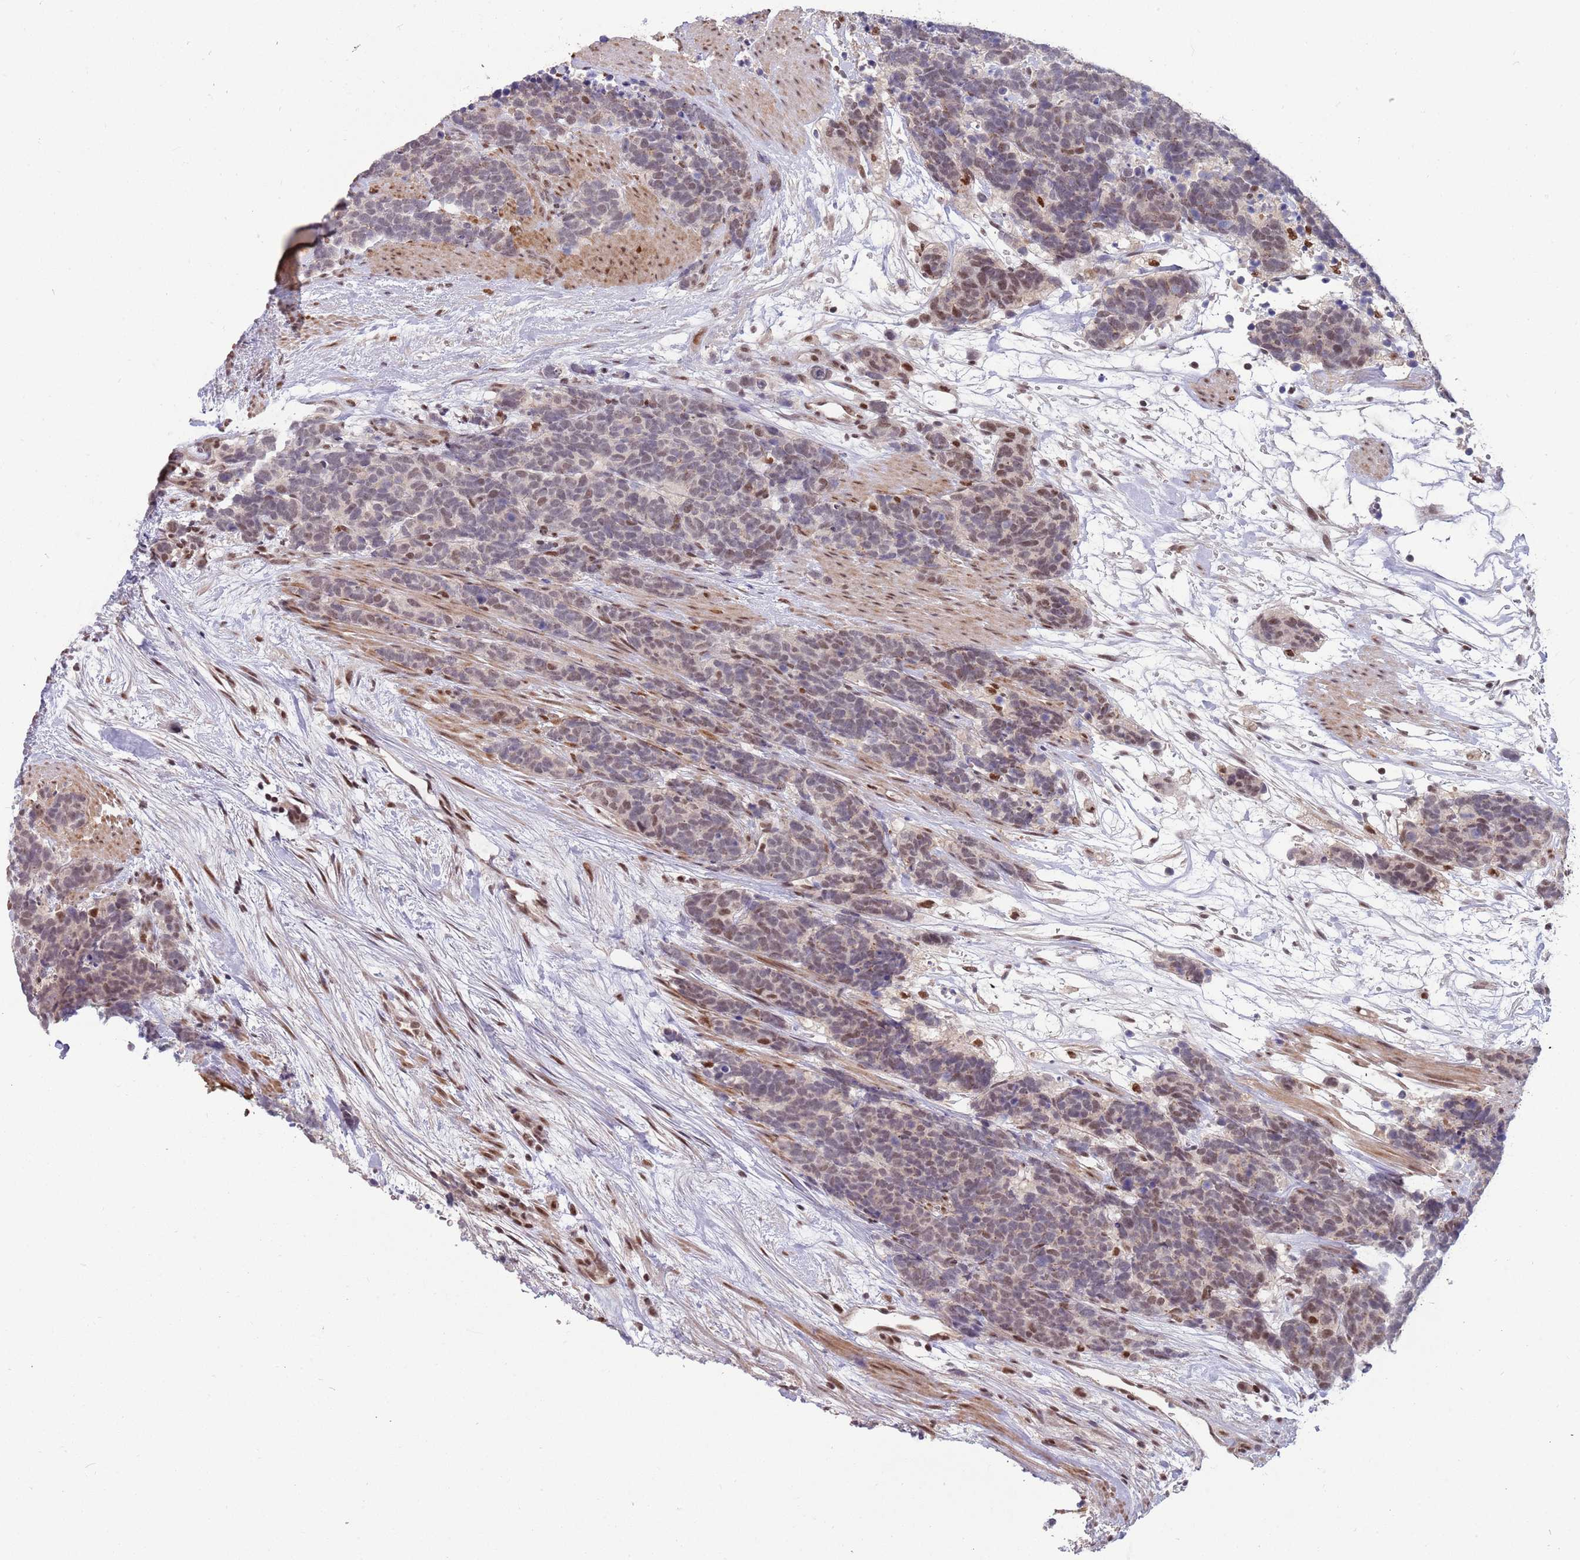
{"staining": {"intensity": "weak", "quantity": "<25%", "location": "cytoplasmic/membranous"}, "tissue": "carcinoid", "cell_type": "Tumor cells", "image_type": "cancer", "snomed": [{"axis": "morphology", "description": "Carcinoma, NOS"}, {"axis": "morphology", "description": "Carcinoid, malignant, NOS"}, {"axis": "topography", "description": "Prostate"}], "caption": "The histopathology image exhibits no staining of tumor cells in carcinoid.", "gene": "ZBTB7A", "patient": {"sex": "male", "age": 57}}